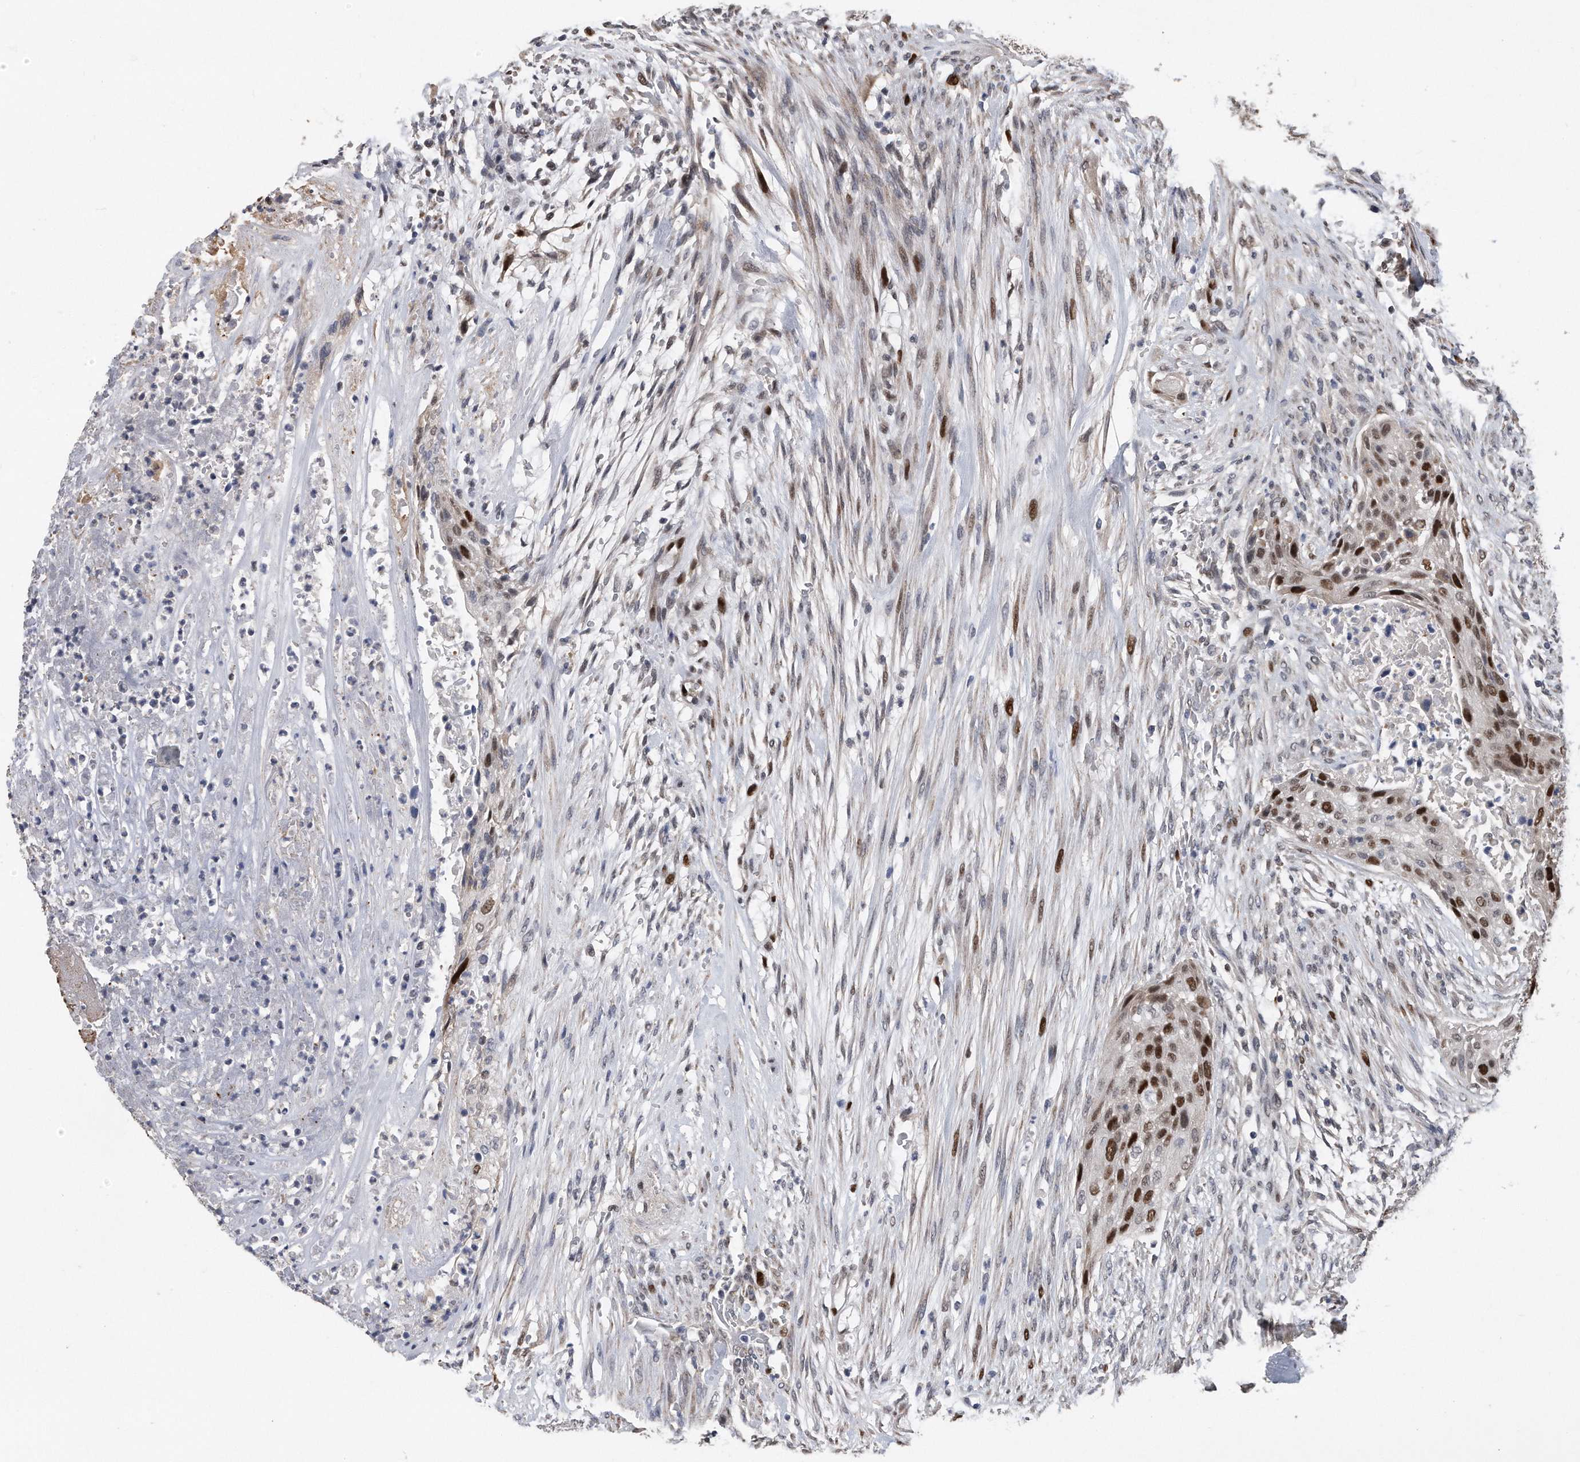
{"staining": {"intensity": "strong", "quantity": "25%-75%", "location": "nuclear"}, "tissue": "urothelial cancer", "cell_type": "Tumor cells", "image_type": "cancer", "snomed": [{"axis": "morphology", "description": "Urothelial carcinoma, High grade"}, {"axis": "topography", "description": "Urinary bladder"}], "caption": "The immunohistochemical stain highlights strong nuclear staining in tumor cells of urothelial cancer tissue.", "gene": "PCNA", "patient": {"sex": "male", "age": 35}}